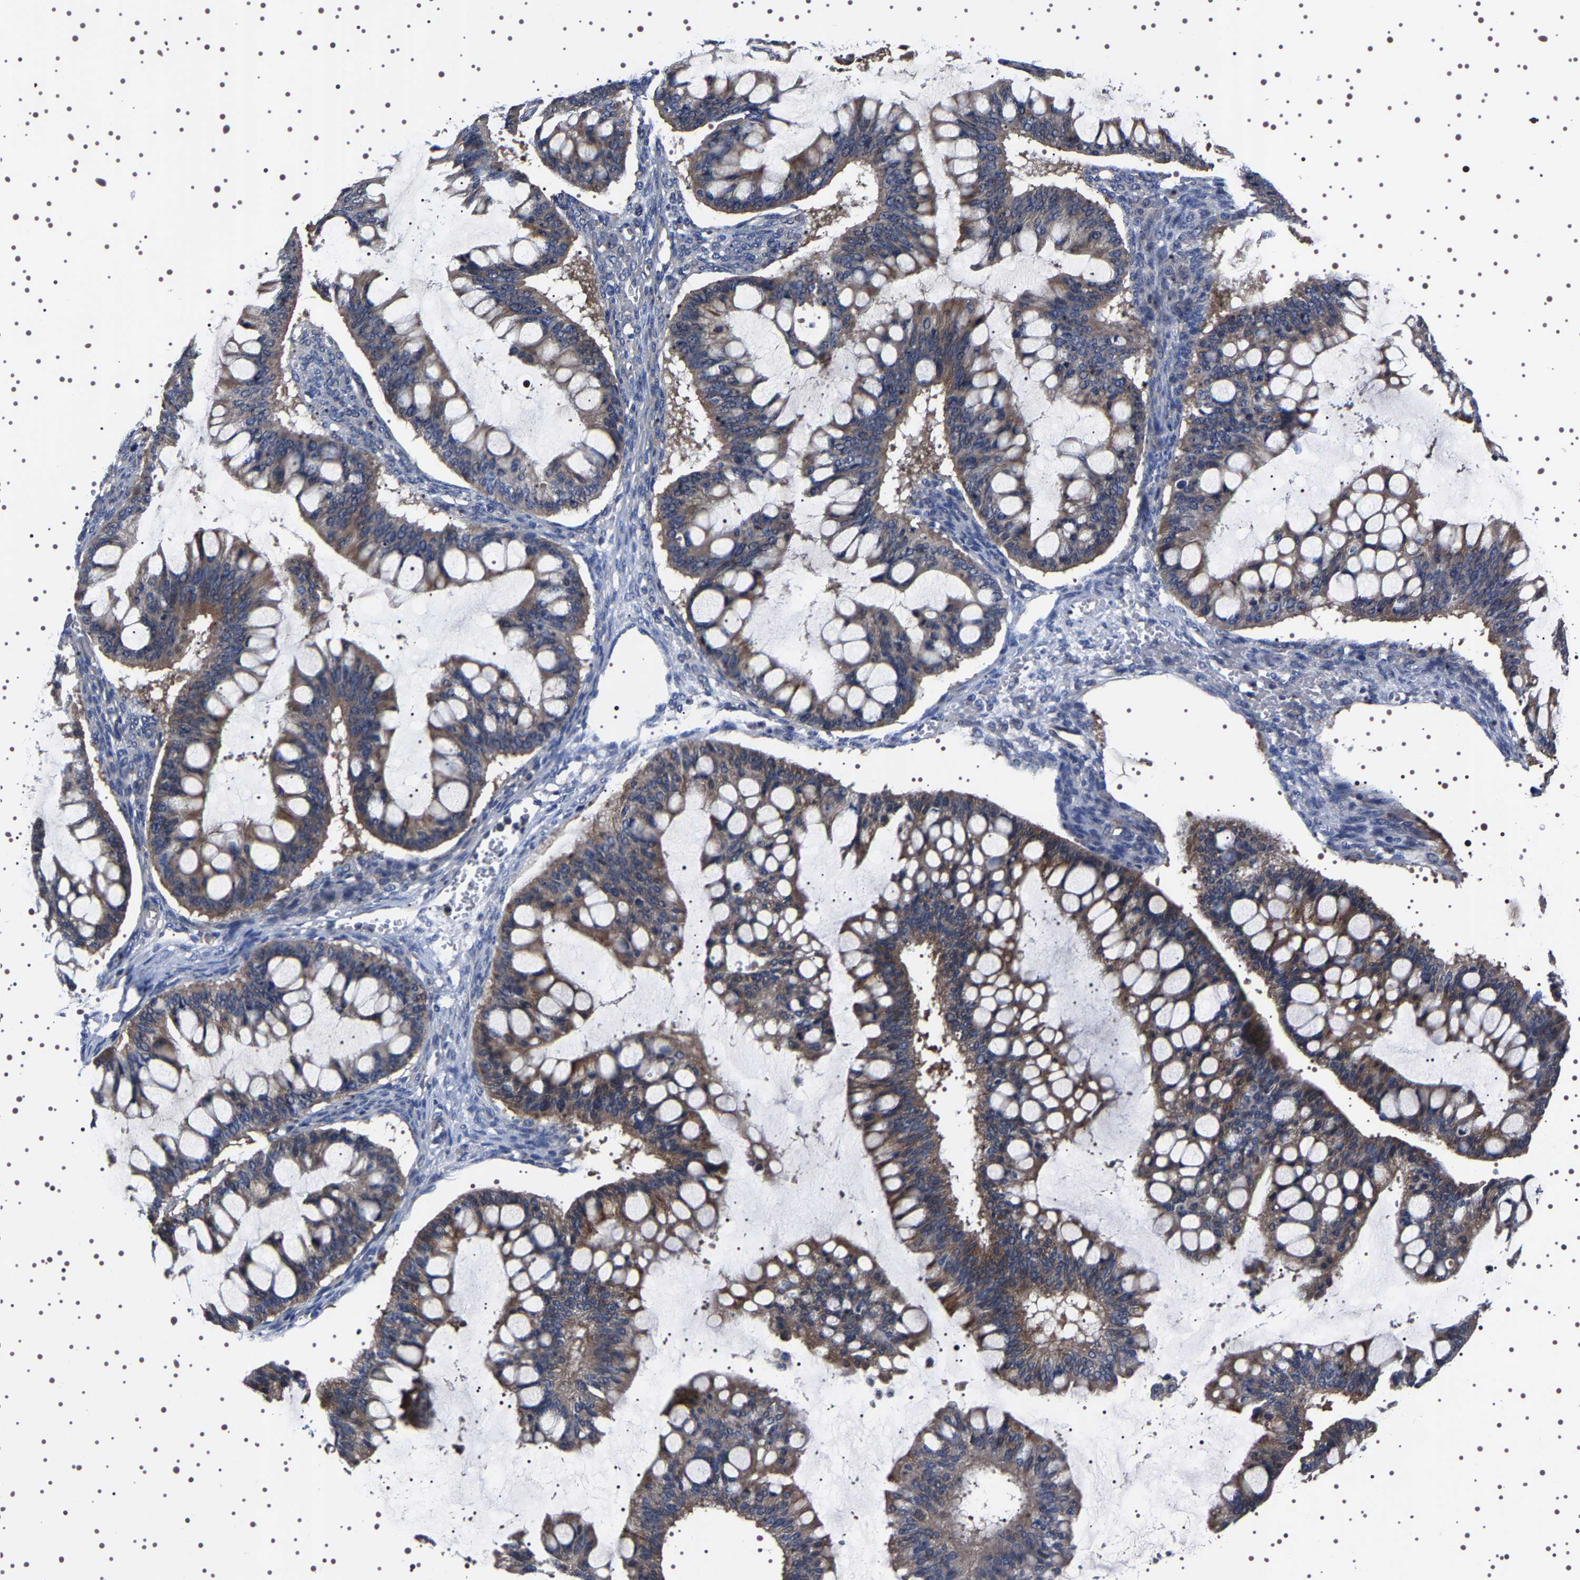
{"staining": {"intensity": "moderate", "quantity": ">75%", "location": "cytoplasmic/membranous"}, "tissue": "ovarian cancer", "cell_type": "Tumor cells", "image_type": "cancer", "snomed": [{"axis": "morphology", "description": "Cystadenocarcinoma, mucinous, NOS"}, {"axis": "topography", "description": "Ovary"}], "caption": "Immunohistochemical staining of human ovarian mucinous cystadenocarcinoma demonstrates moderate cytoplasmic/membranous protein positivity in about >75% of tumor cells.", "gene": "TARBP1", "patient": {"sex": "female", "age": 73}}